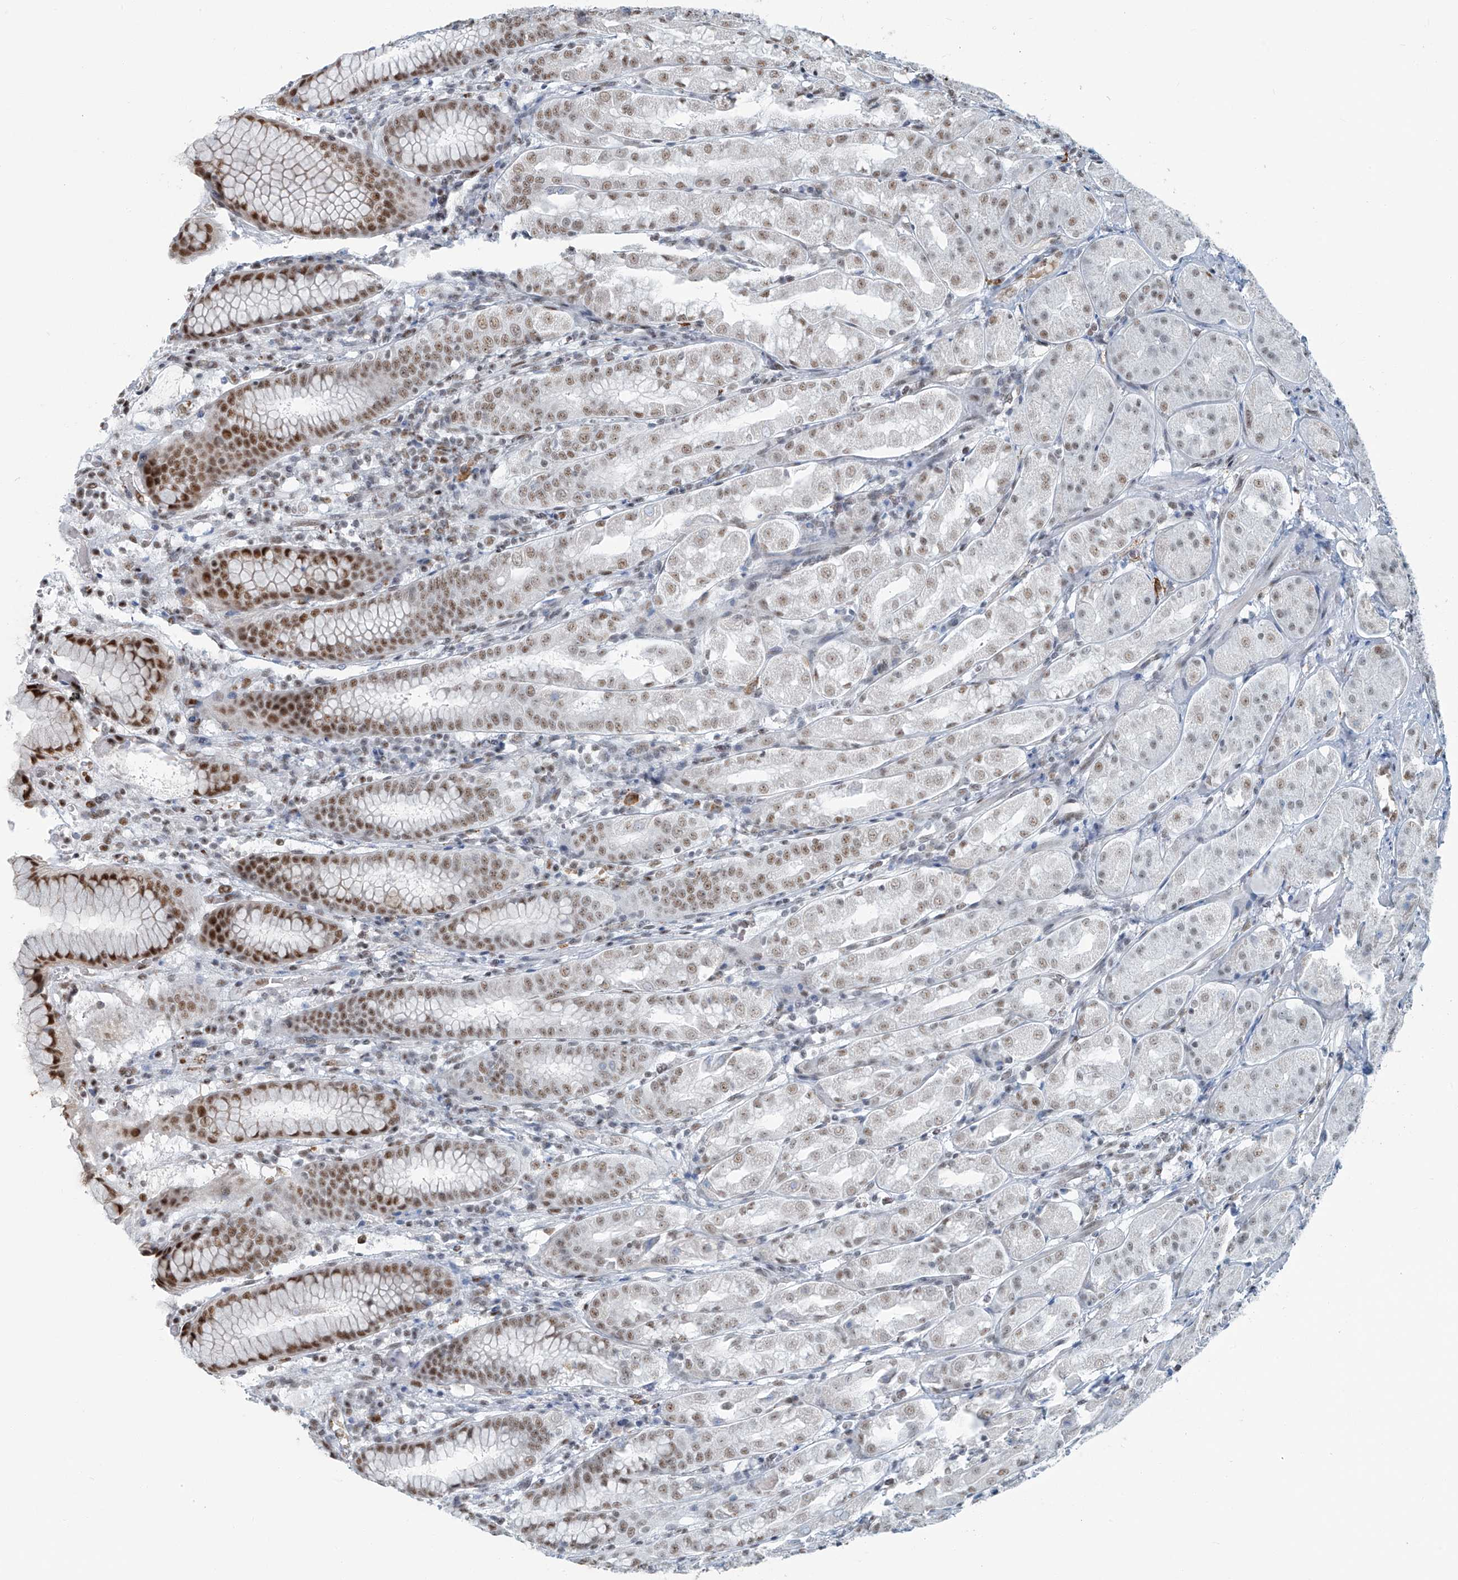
{"staining": {"intensity": "moderate", "quantity": ">75%", "location": "nuclear"}, "tissue": "stomach", "cell_type": "Glandular cells", "image_type": "normal", "snomed": [{"axis": "morphology", "description": "Normal tissue, NOS"}, {"axis": "topography", "description": "Stomach"}, {"axis": "topography", "description": "Stomach, lower"}], "caption": "Brown immunohistochemical staining in benign stomach displays moderate nuclear positivity in about >75% of glandular cells. (Brightfield microscopy of DAB IHC at high magnification).", "gene": "ENSG00000257390", "patient": {"sex": "female", "age": 56}}